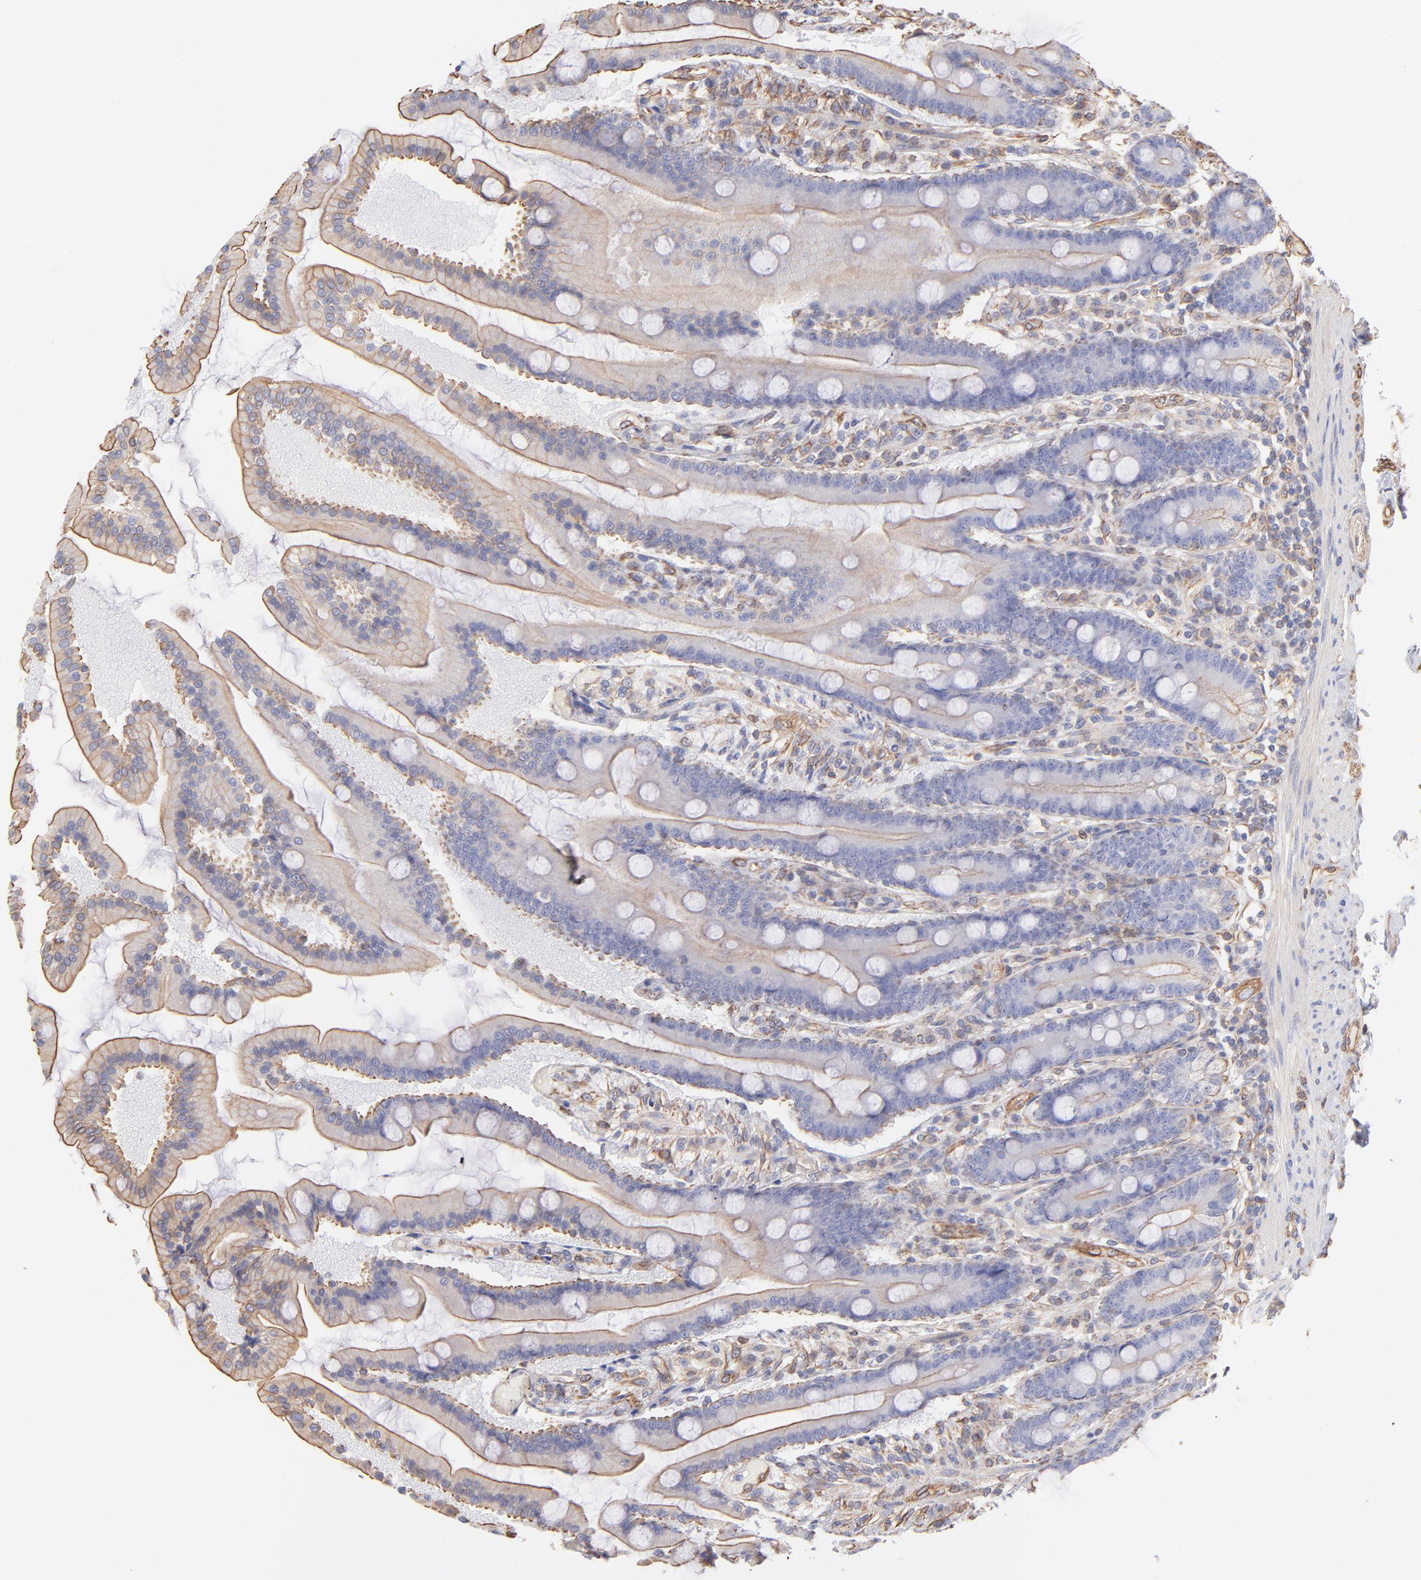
{"staining": {"intensity": "moderate", "quantity": ">75%", "location": "cytoplasmic/membranous"}, "tissue": "duodenum", "cell_type": "Glandular cells", "image_type": "normal", "snomed": [{"axis": "morphology", "description": "Normal tissue, NOS"}, {"axis": "topography", "description": "Duodenum"}], "caption": "The immunohistochemical stain shows moderate cytoplasmic/membranous staining in glandular cells of normal duodenum.", "gene": "PLEC", "patient": {"sex": "female", "age": 64}}